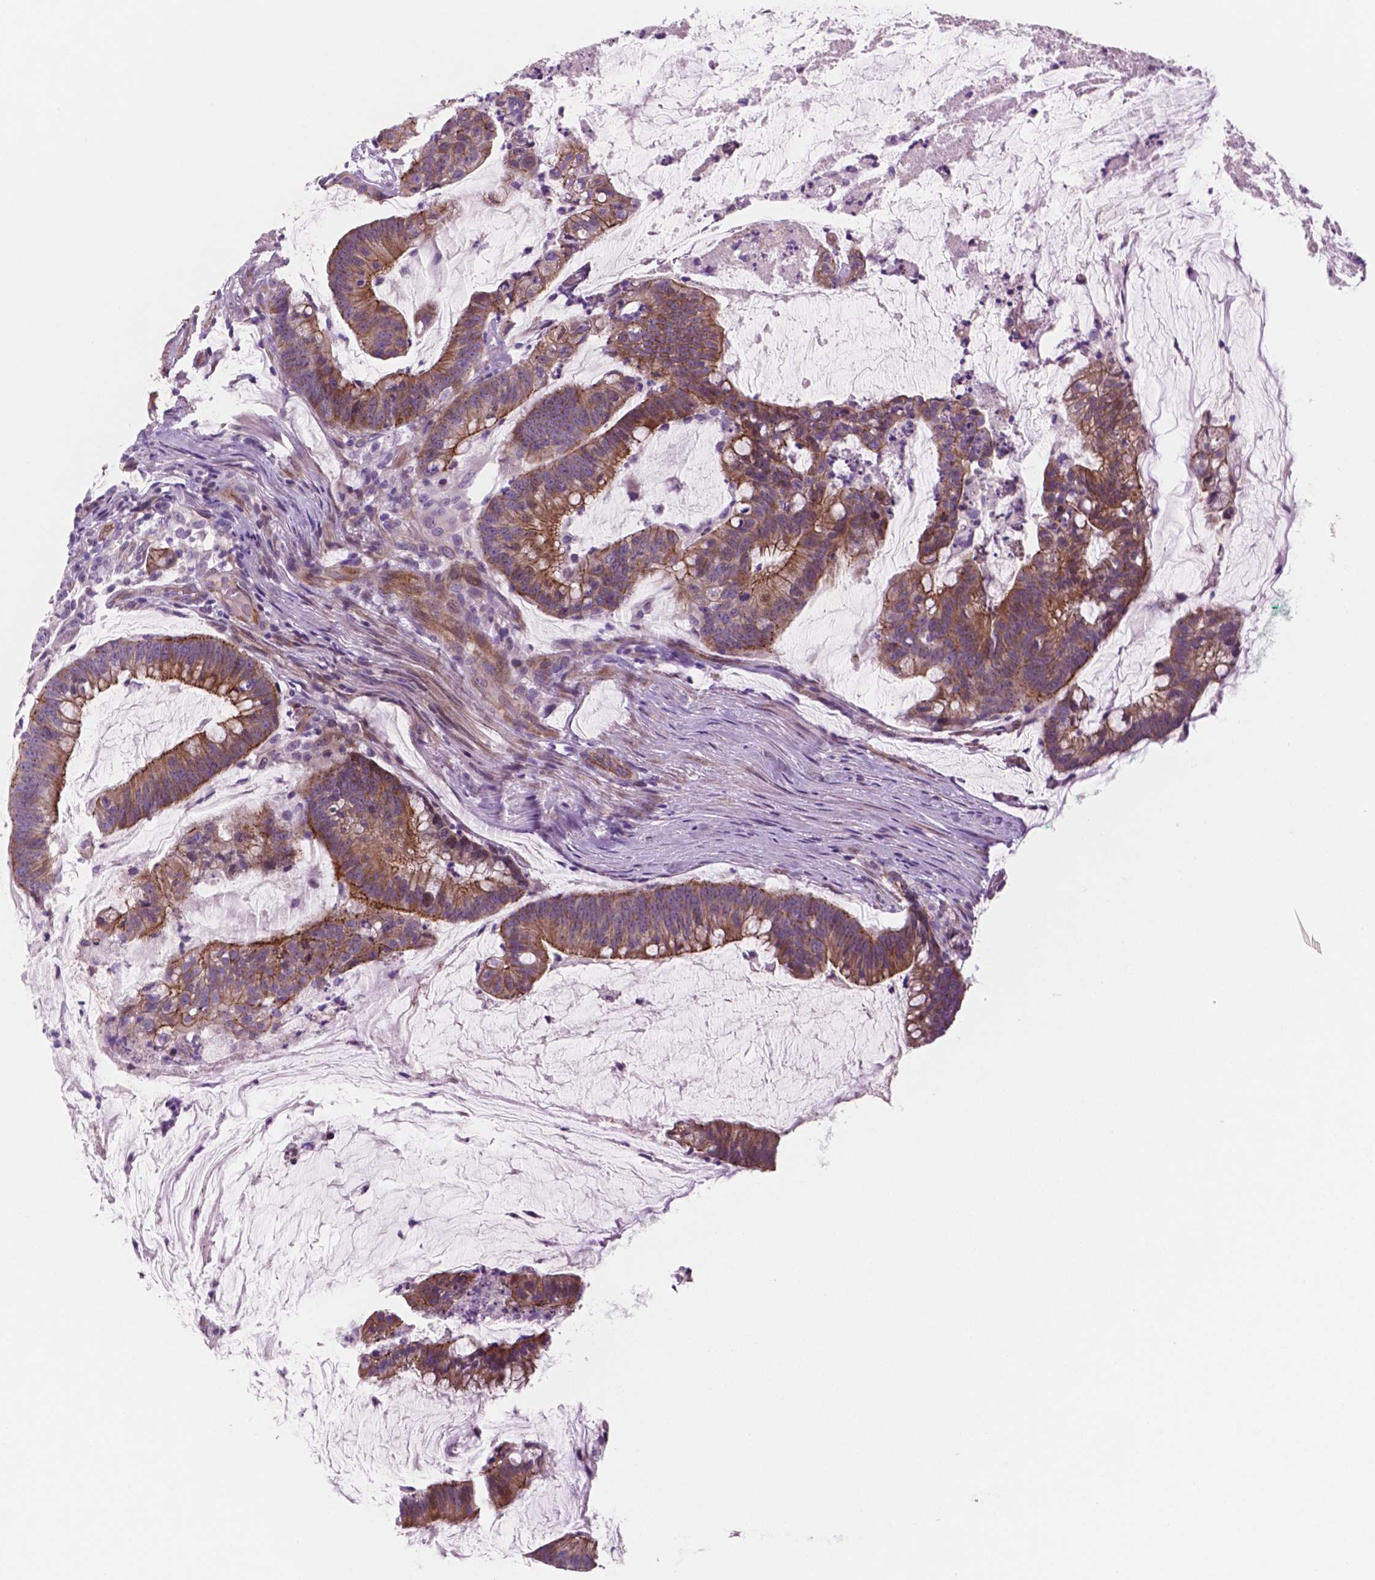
{"staining": {"intensity": "moderate", "quantity": ">75%", "location": "cytoplasmic/membranous"}, "tissue": "colorectal cancer", "cell_type": "Tumor cells", "image_type": "cancer", "snomed": [{"axis": "morphology", "description": "Adenocarcinoma, NOS"}, {"axis": "topography", "description": "Colon"}], "caption": "IHC micrograph of neoplastic tissue: adenocarcinoma (colorectal) stained using immunohistochemistry (IHC) exhibits medium levels of moderate protein expression localized specifically in the cytoplasmic/membranous of tumor cells, appearing as a cytoplasmic/membranous brown color.", "gene": "RND3", "patient": {"sex": "male", "age": 62}}